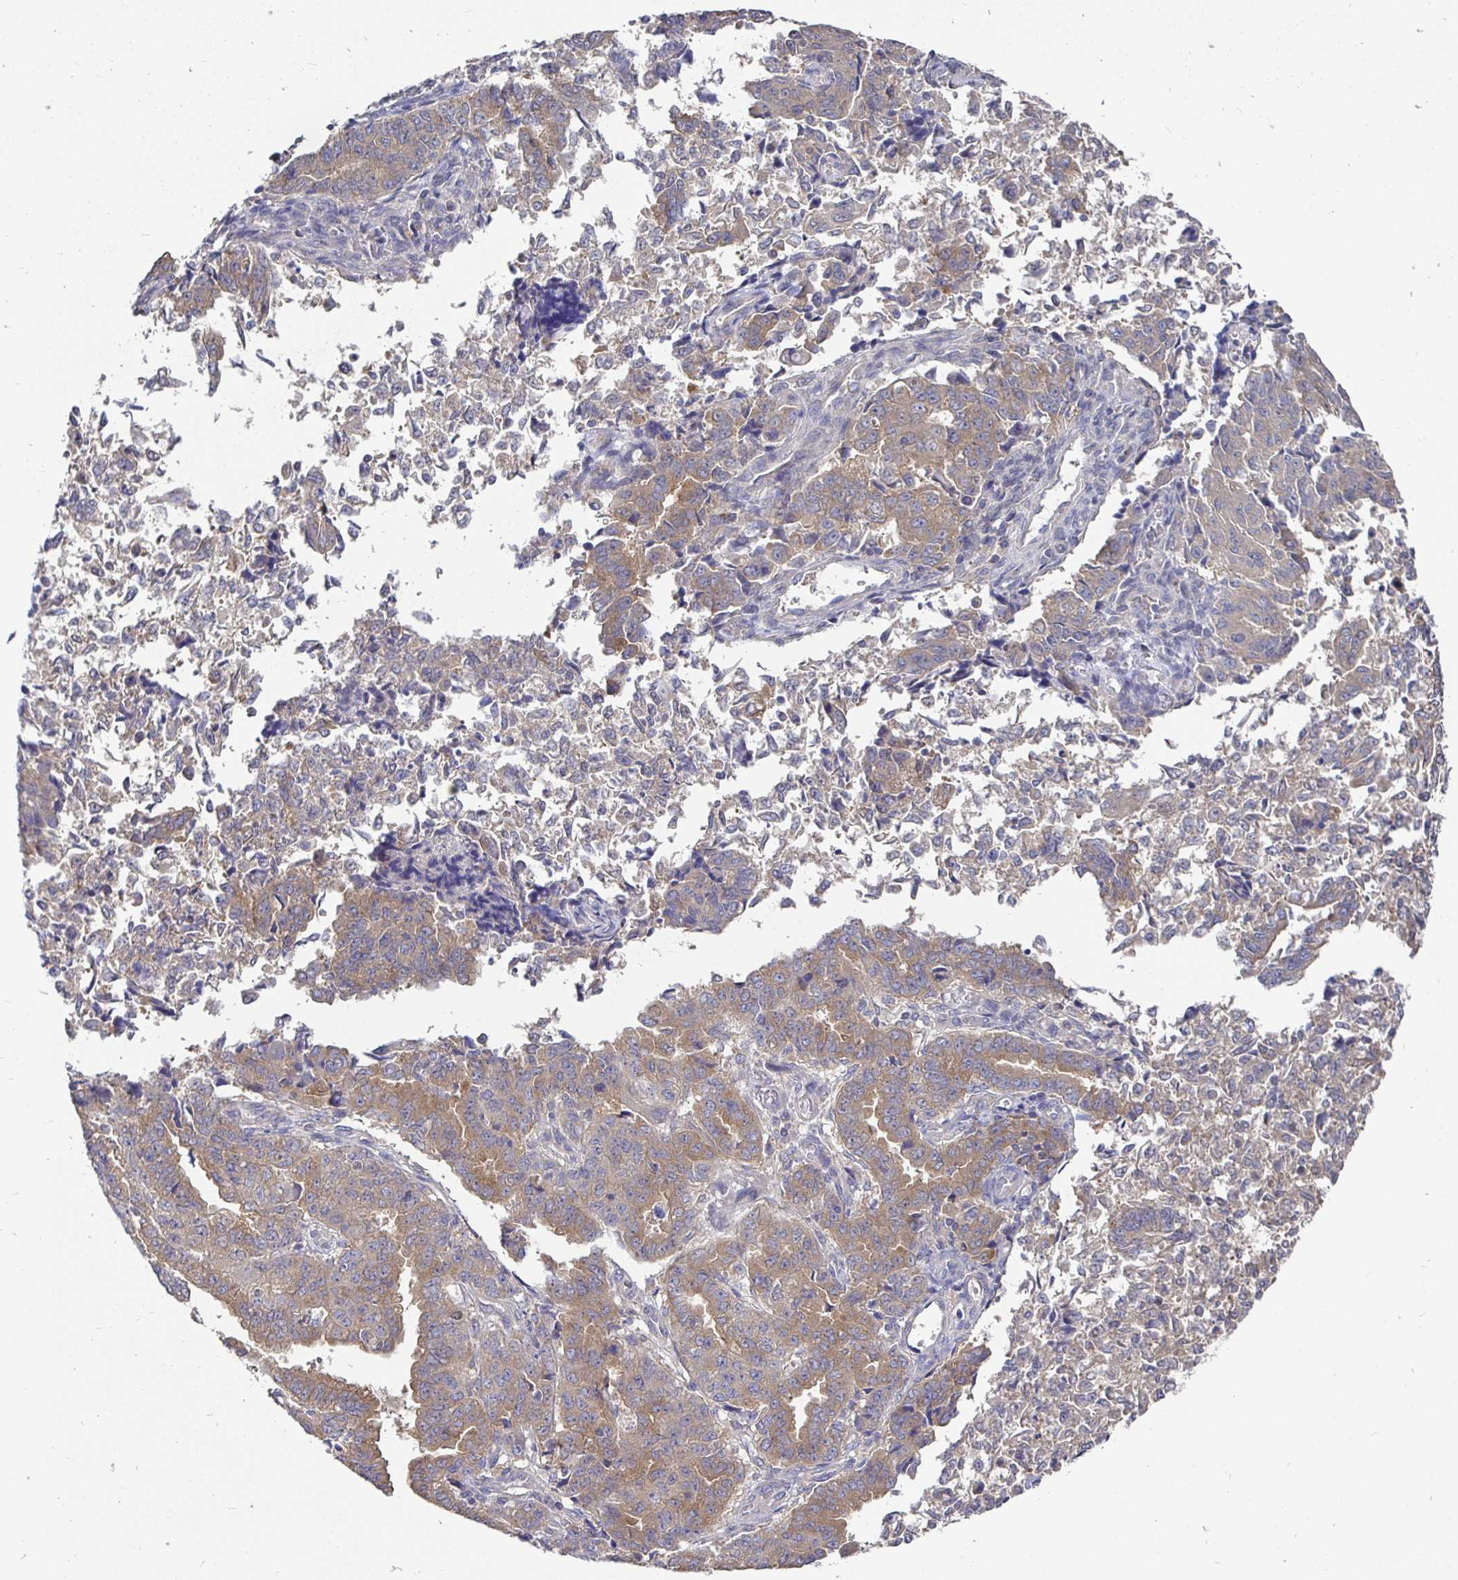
{"staining": {"intensity": "weak", "quantity": ">75%", "location": "cytoplasmic/membranous"}, "tissue": "endometrial cancer", "cell_type": "Tumor cells", "image_type": "cancer", "snomed": [{"axis": "morphology", "description": "Adenocarcinoma, NOS"}, {"axis": "topography", "description": "Endometrium"}], "caption": "Protein staining of adenocarcinoma (endometrial) tissue shows weak cytoplasmic/membranous positivity in approximately >75% of tumor cells. (IHC, brightfield microscopy, high magnification).", "gene": "KIF21A", "patient": {"sex": "female", "age": 50}}